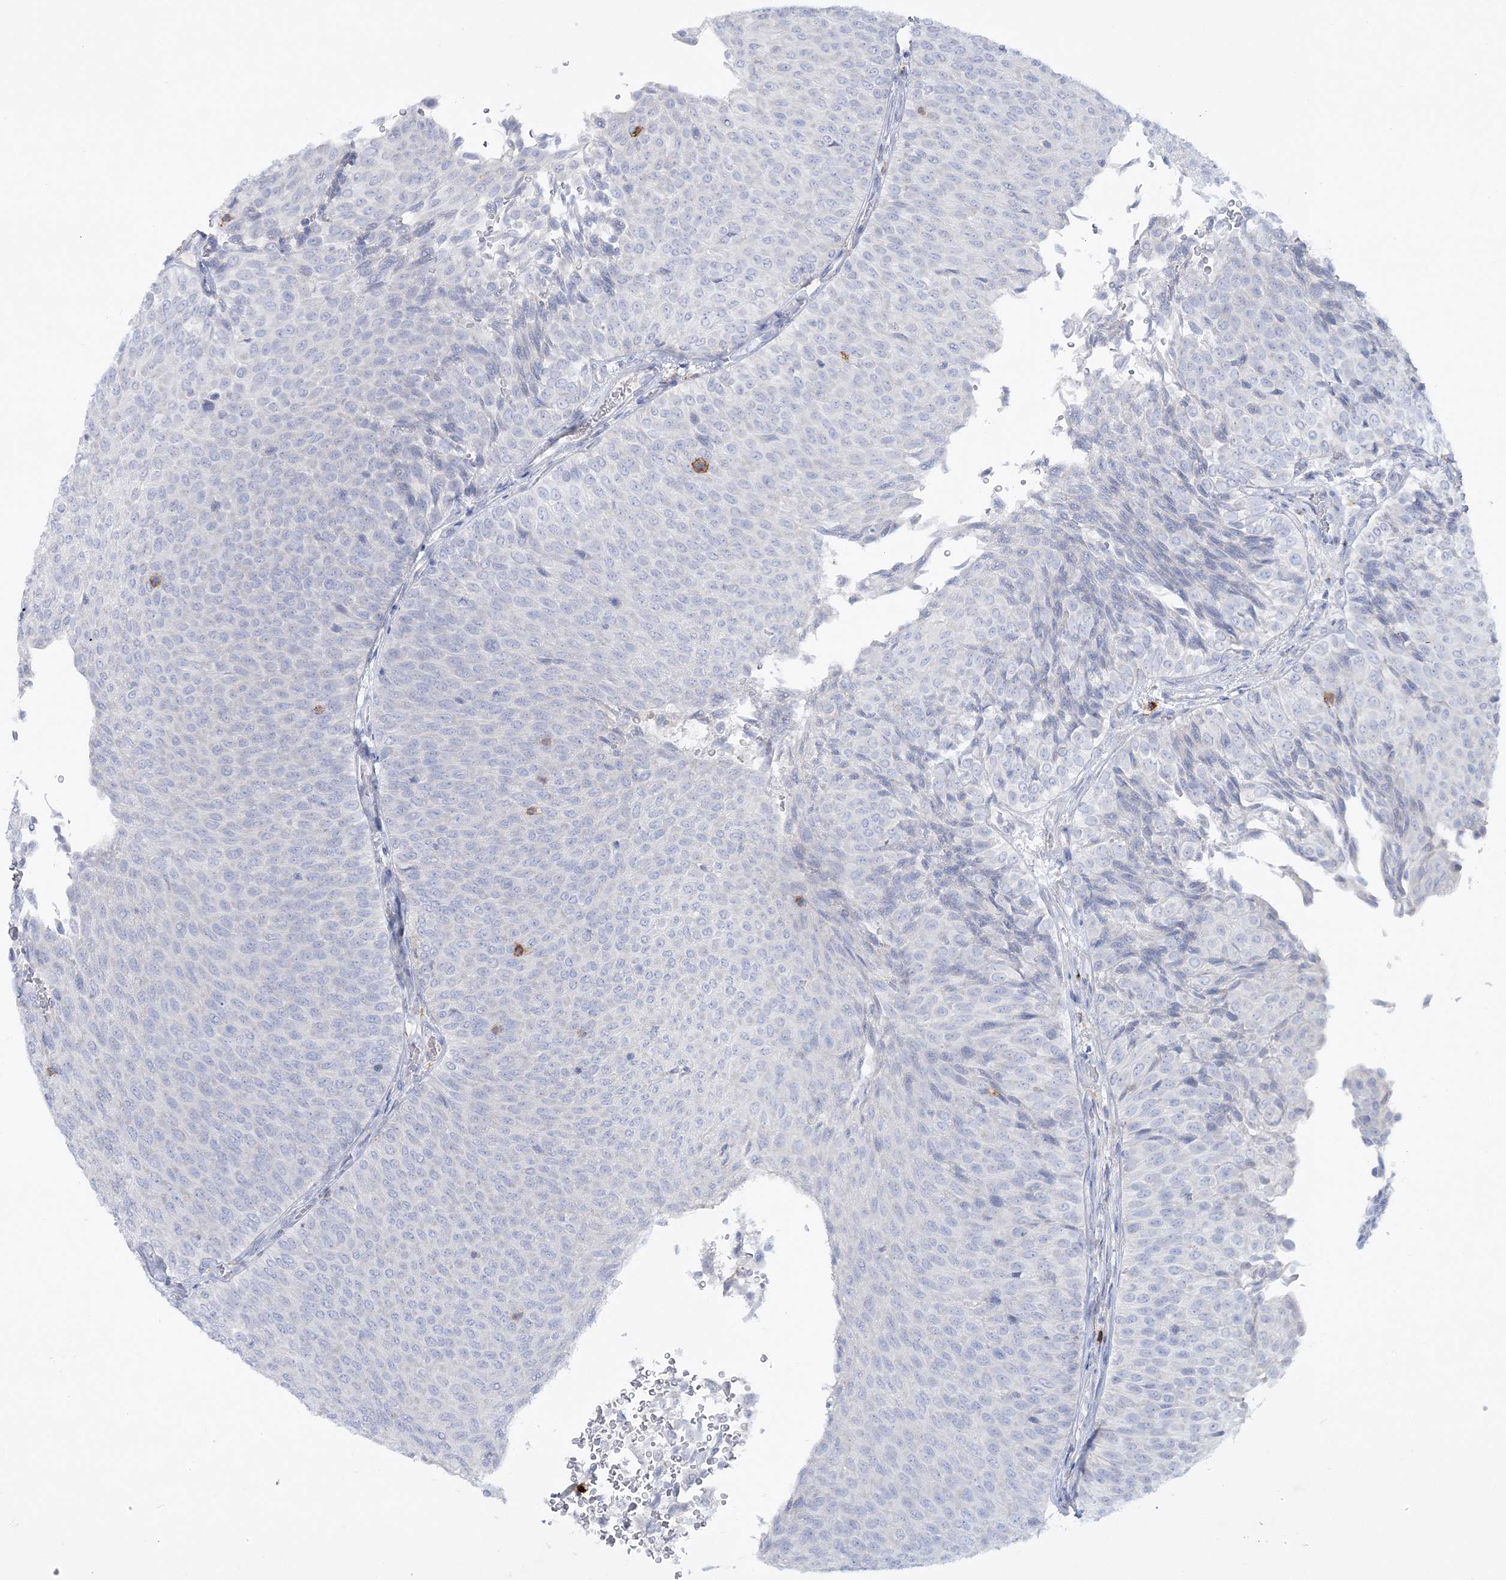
{"staining": {"intensity": "negative", "quantity": "none", "location": "none"}, "tissue": "urothelial cancer", "cell_type": "Tumor cells", "image_type": "cancer", "snomed": [{"axis": "morphology", "description": "Urothelial carcinoma, Low grade"}, {"axis": "topography", "description": "Urinary bladder"}], "caption": "Micrograph shows no significant protein staining in tumor cells of low-grade urothelial carcinoma.", "gene": "WDSUB1", "patient": {"sex": "male", "age": 78}}